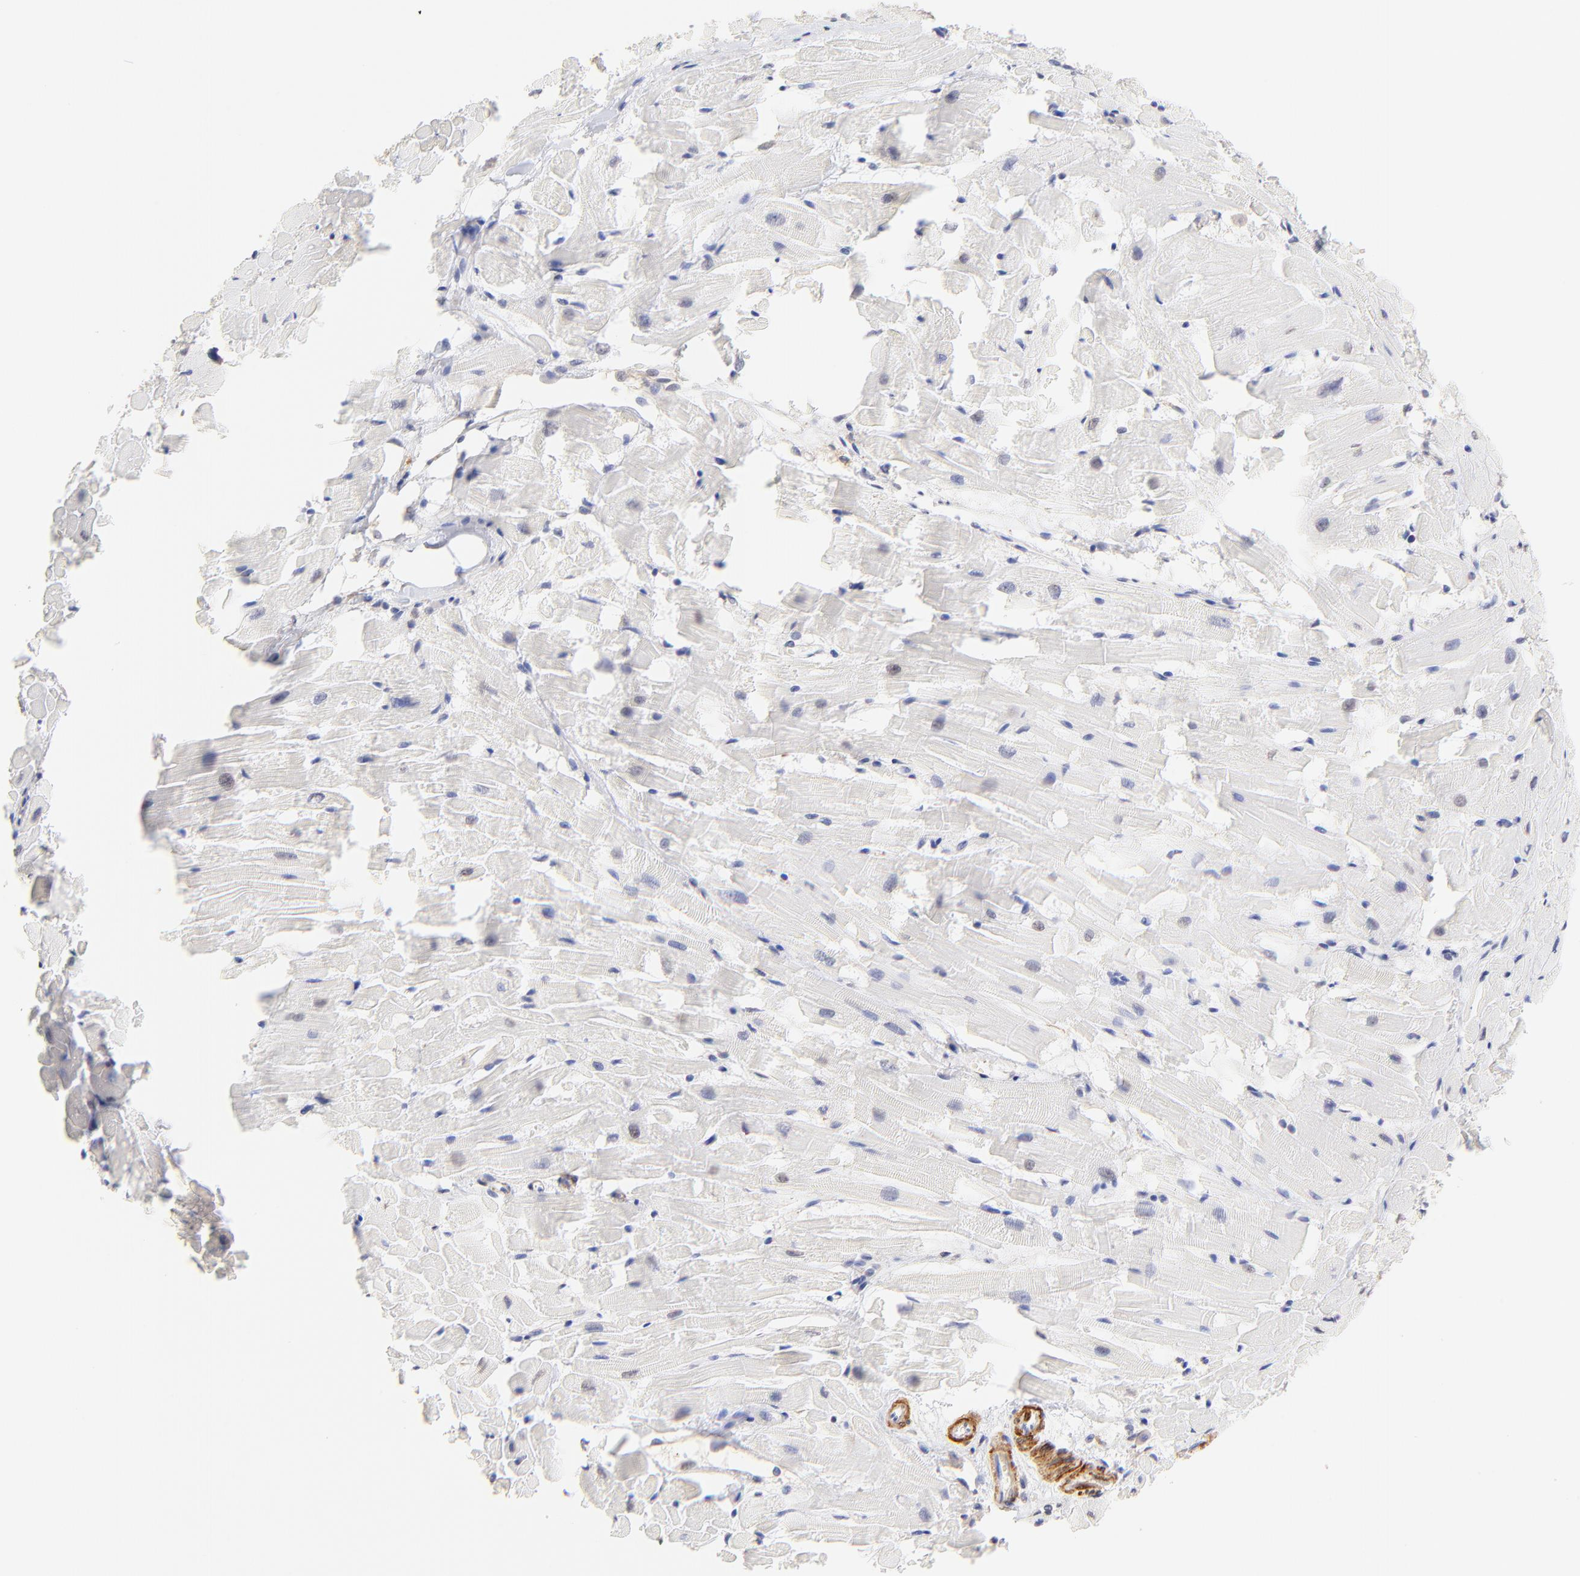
{"staining": {"intensity": "negative", "quantity": "none", "location": "none"}, "tissue": "heart muscle", "cell_type": "Cardiomyocytes", "image_type": "normal", "snomed": [{"axis": "morphology", "description": "Normal tissue, NOS"}, {"axis": "topography", "description": "Heart"}], "caption": "Micrograph shows no significant protein expression in cardiomyocytes of unremarkable heart muscle.", "gene": "ACTRT1", "patient": {"sex": "female", "age": 19}}